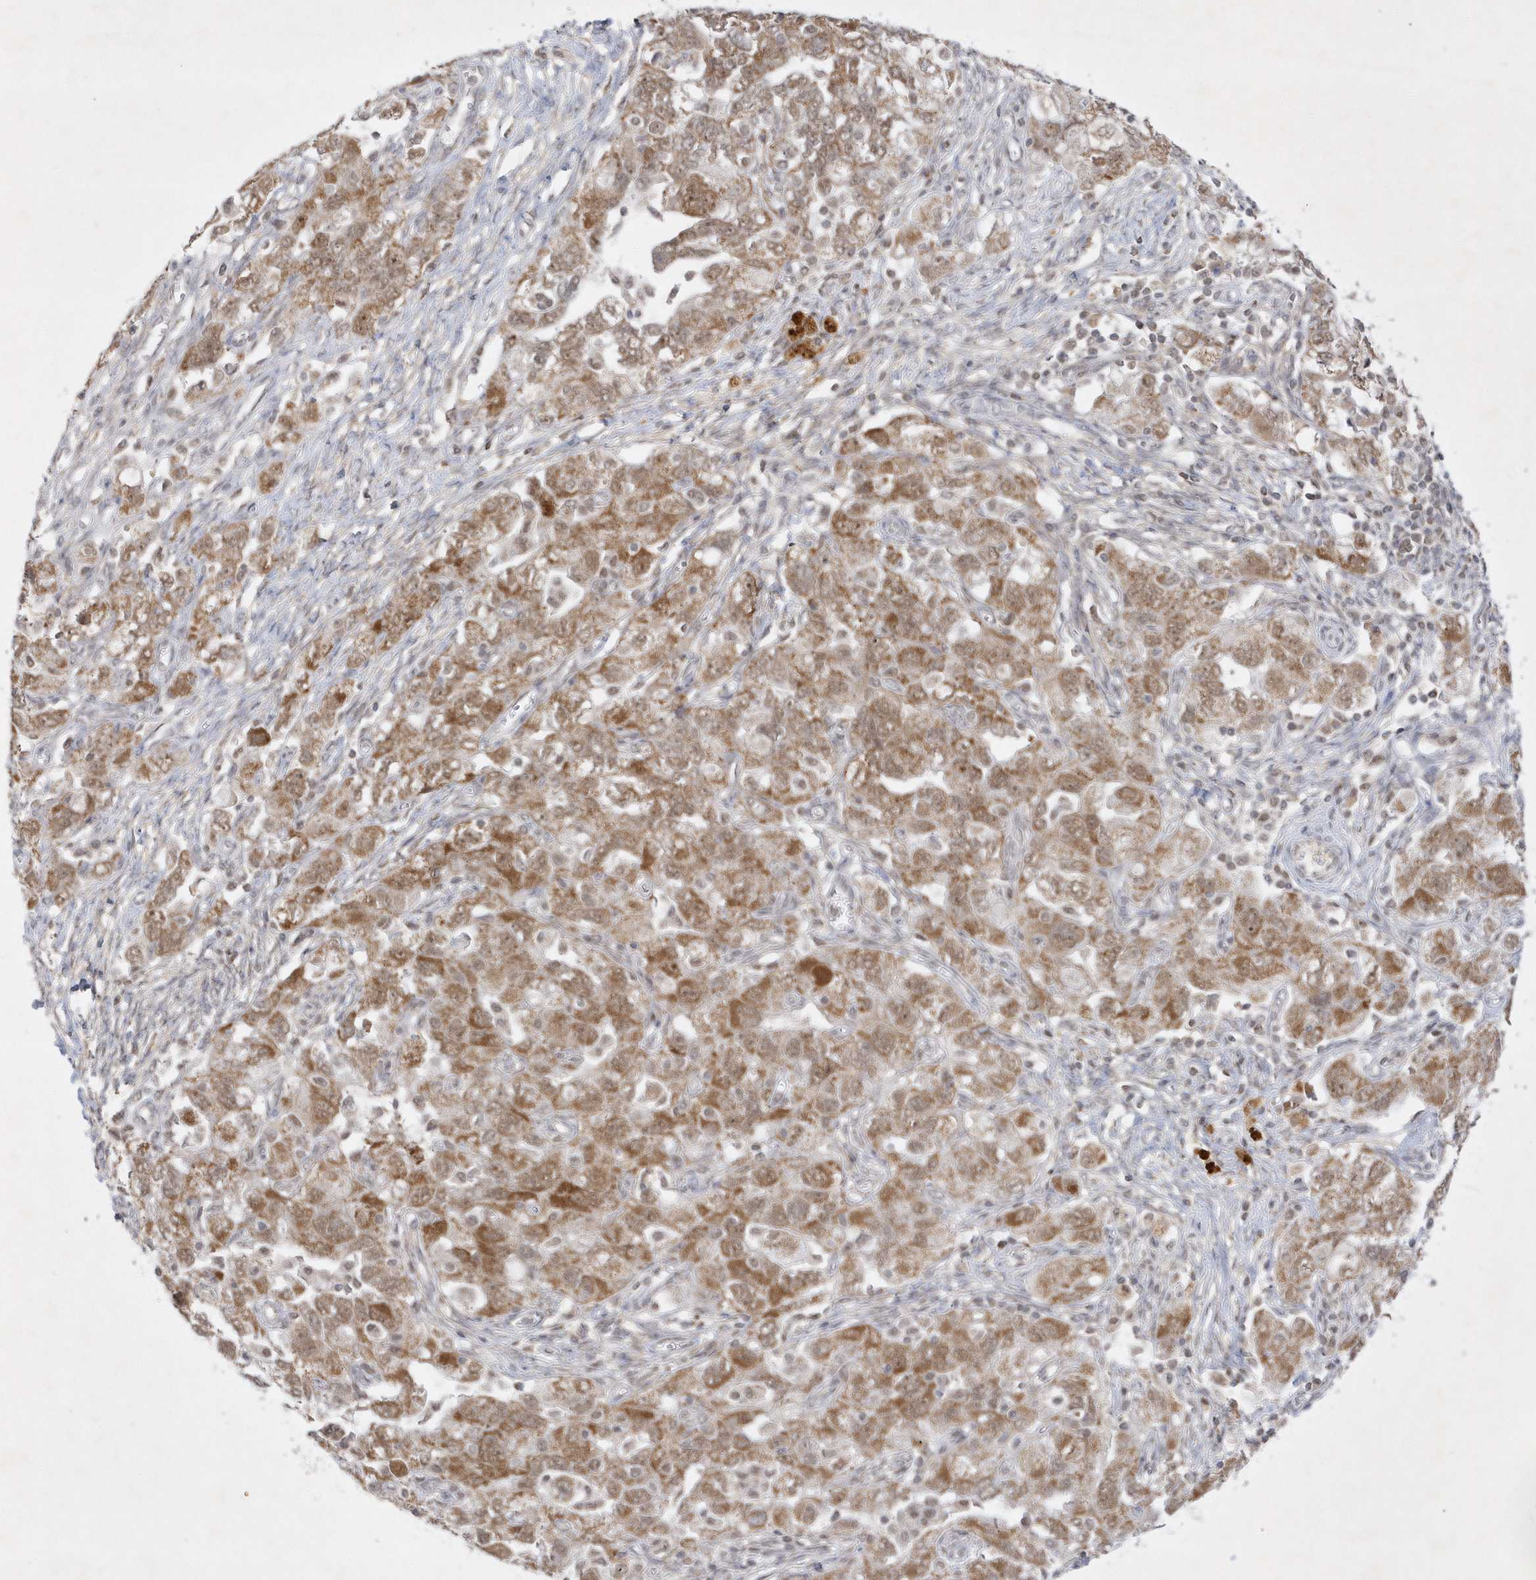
{"staining": {"intensity": "moderate", "quantity": ">75%", "location": "cytoplasmic/membranous"}, "tissue": "ovarian cancer", "cell_type": "Tumor cells", "image_type": "cancer", "snomed": [{"axis": "morphology", "description": "Carcinoma, NOS"}, {"axis": "morphology", "description": "Cystadenocarcinoma, serous, NOS"}, {"axis": "topography", "description": "Ovary"}], "caption": "Protein expression analysis of ovarian serous cystadenocarcinoma exhibits moderate cytoplasmic/membranous positivity in approximately >75% of tumor cells. The staining is performed using DAB brown chromogen to label protein expression. The nuclei are counter-stained blue using hematoxylin.", "gene": "CPSF3", "patient": {"sex": "female", "age": 69}}